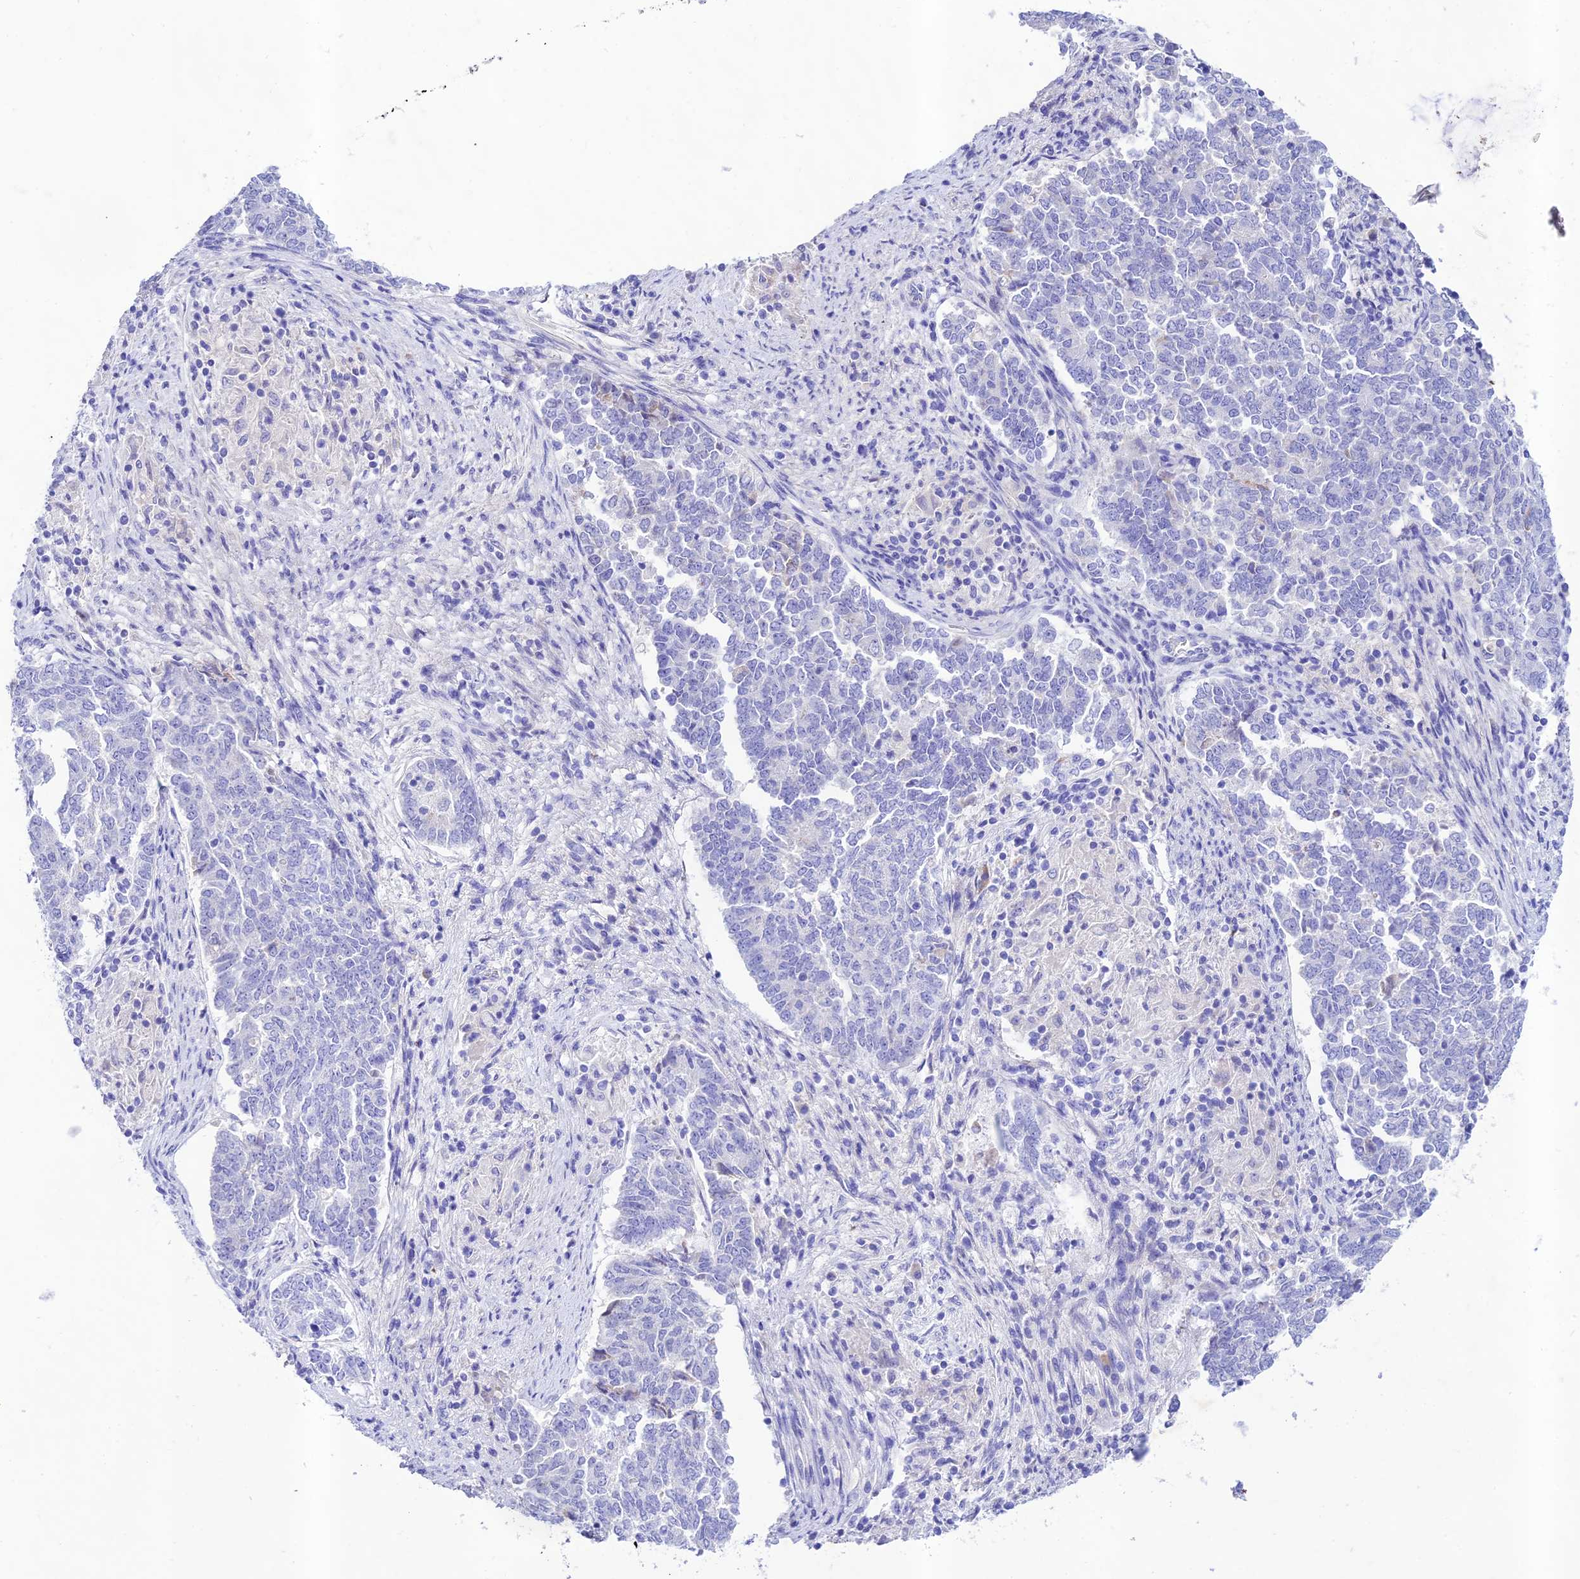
{"staining": {"intensity": "negative", "quantity": "none", "location": "none"}, "tissue": "endometrial cancer", "cell_type": "Tumor cells", "image_type": "cancer", "snomed": [{"axis": "morphology", "description": "Adenocarcinoma, NOS"}, {"axis": "topography", "description": "Endometrium"}], "caption": "Immunohistochemistry (IHC) micrograph of adenocarcinoma (endometrial) stained for a protein (brown), which shows no staining in tumor cells.", "gene": "NLRP6", "patient": {"sex": "female", "age": 80}}